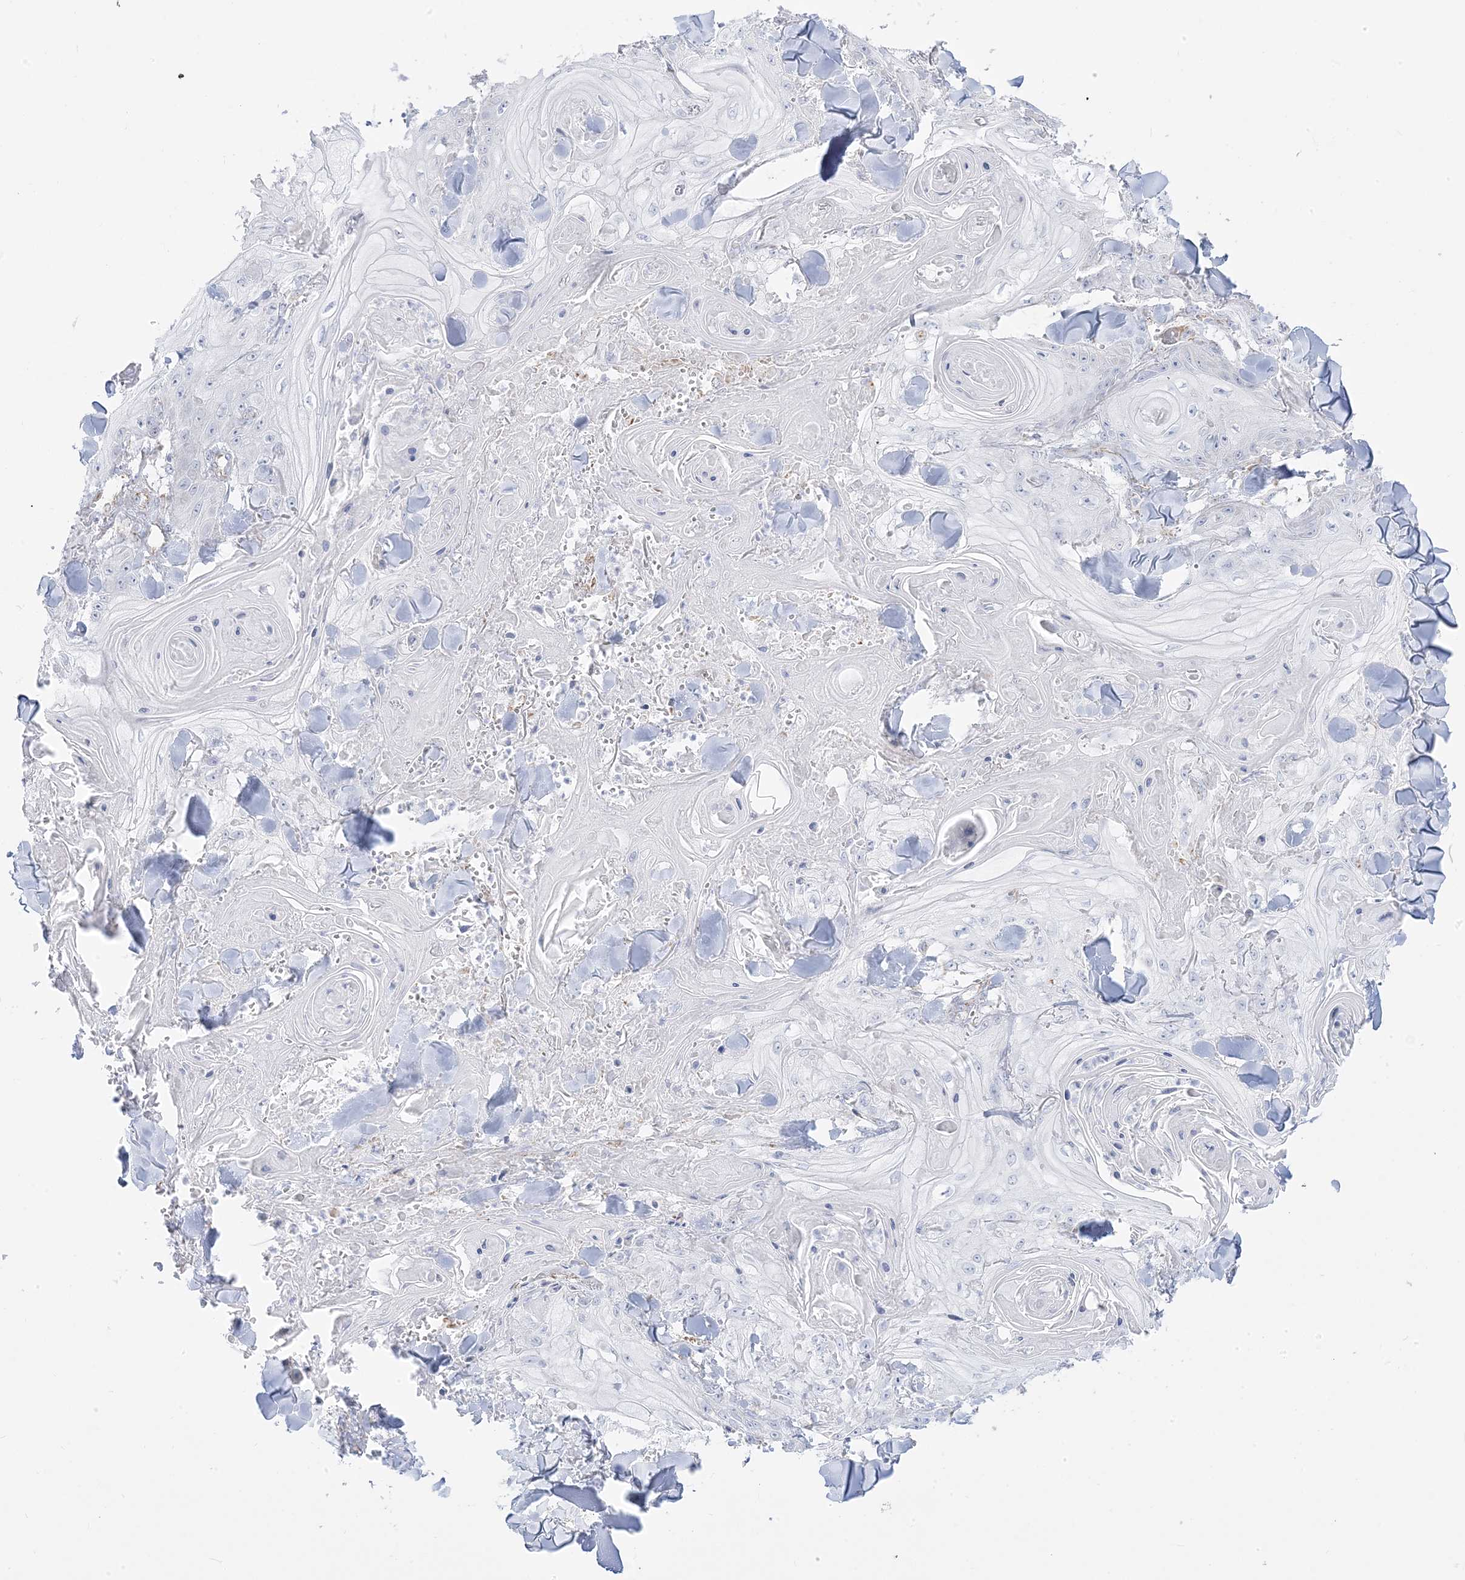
{"staining": {"intensity": "negative", "quantity": "none", "location": "none"}, "tissue": "skin cancer", "cell_type": "Tumor cells", "image_type": "cancer", "snomed": [{"axis": "morphology", "description": "Squamous cell carcinoma, NOS"}, {"axis": "topography", "description": "Skin"}], "caption": "This is an IHC histopathology image of skin squamous cell carcinoma. There is no positivity in tumor cells.", "gene": "PCCB", "patient": {"sex": "male", "age": 74}}